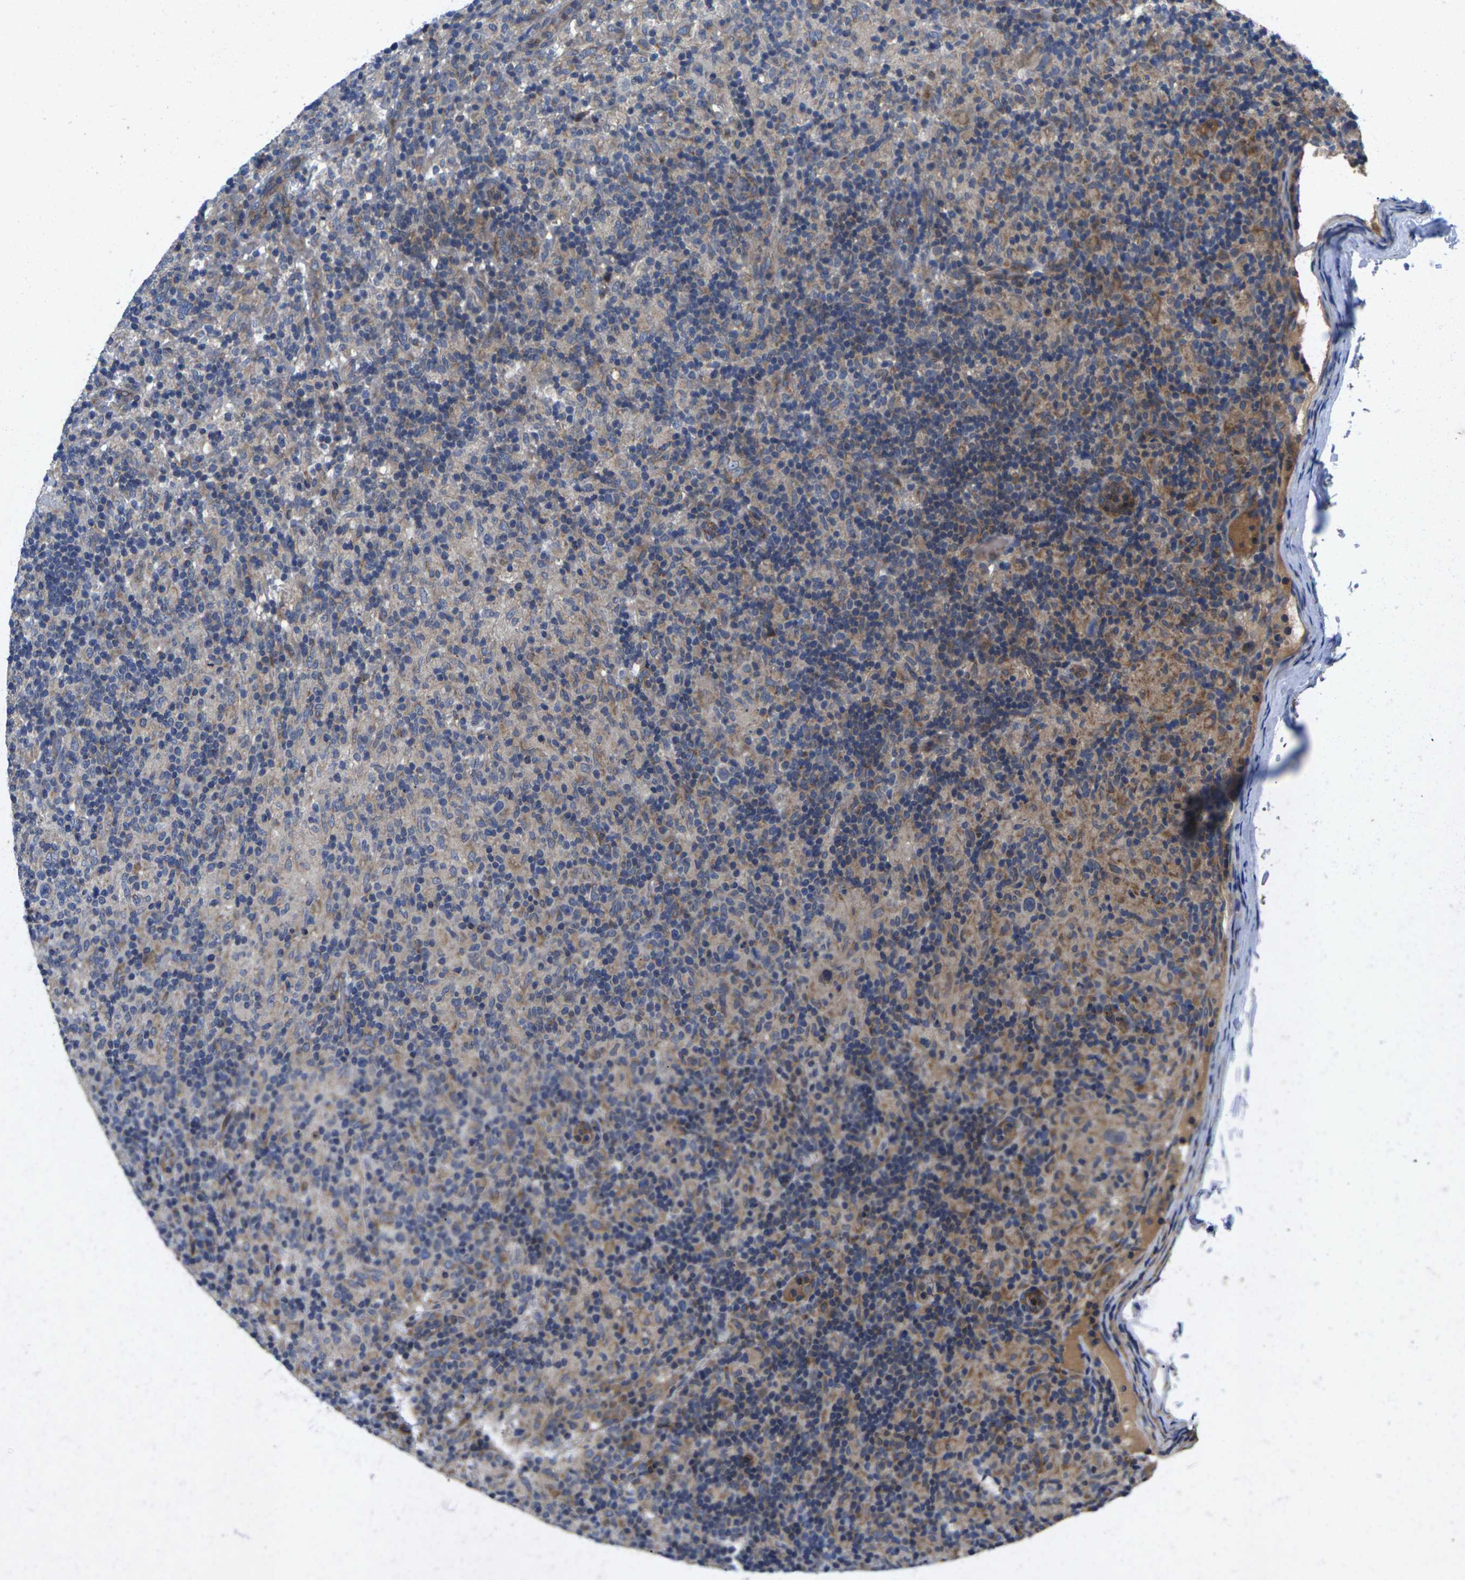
{"staining": {"intensity": "moderate", "quantity": "25%-75%", "location": "cytoplasmic/membranous"}, "tissue": "lymphoma", "cell_type": "Tumor cells", "image_type": "cancer", "snomed": [{"axis": "morphology", "description": "Hodgkin's disease, NOS"}, {"axis": "topography", "description": "Lymph node"}], "caption": "This micrograph demonstrates lymphoma stained with IHC to label a protein in brown. The cytoplasmic/membranous of tumor cells show moderate positivity for the protein. Nuclei are counter-stained blue.", "gene": "KIF1B", "patient": {"sex": "male", "age": 70}}